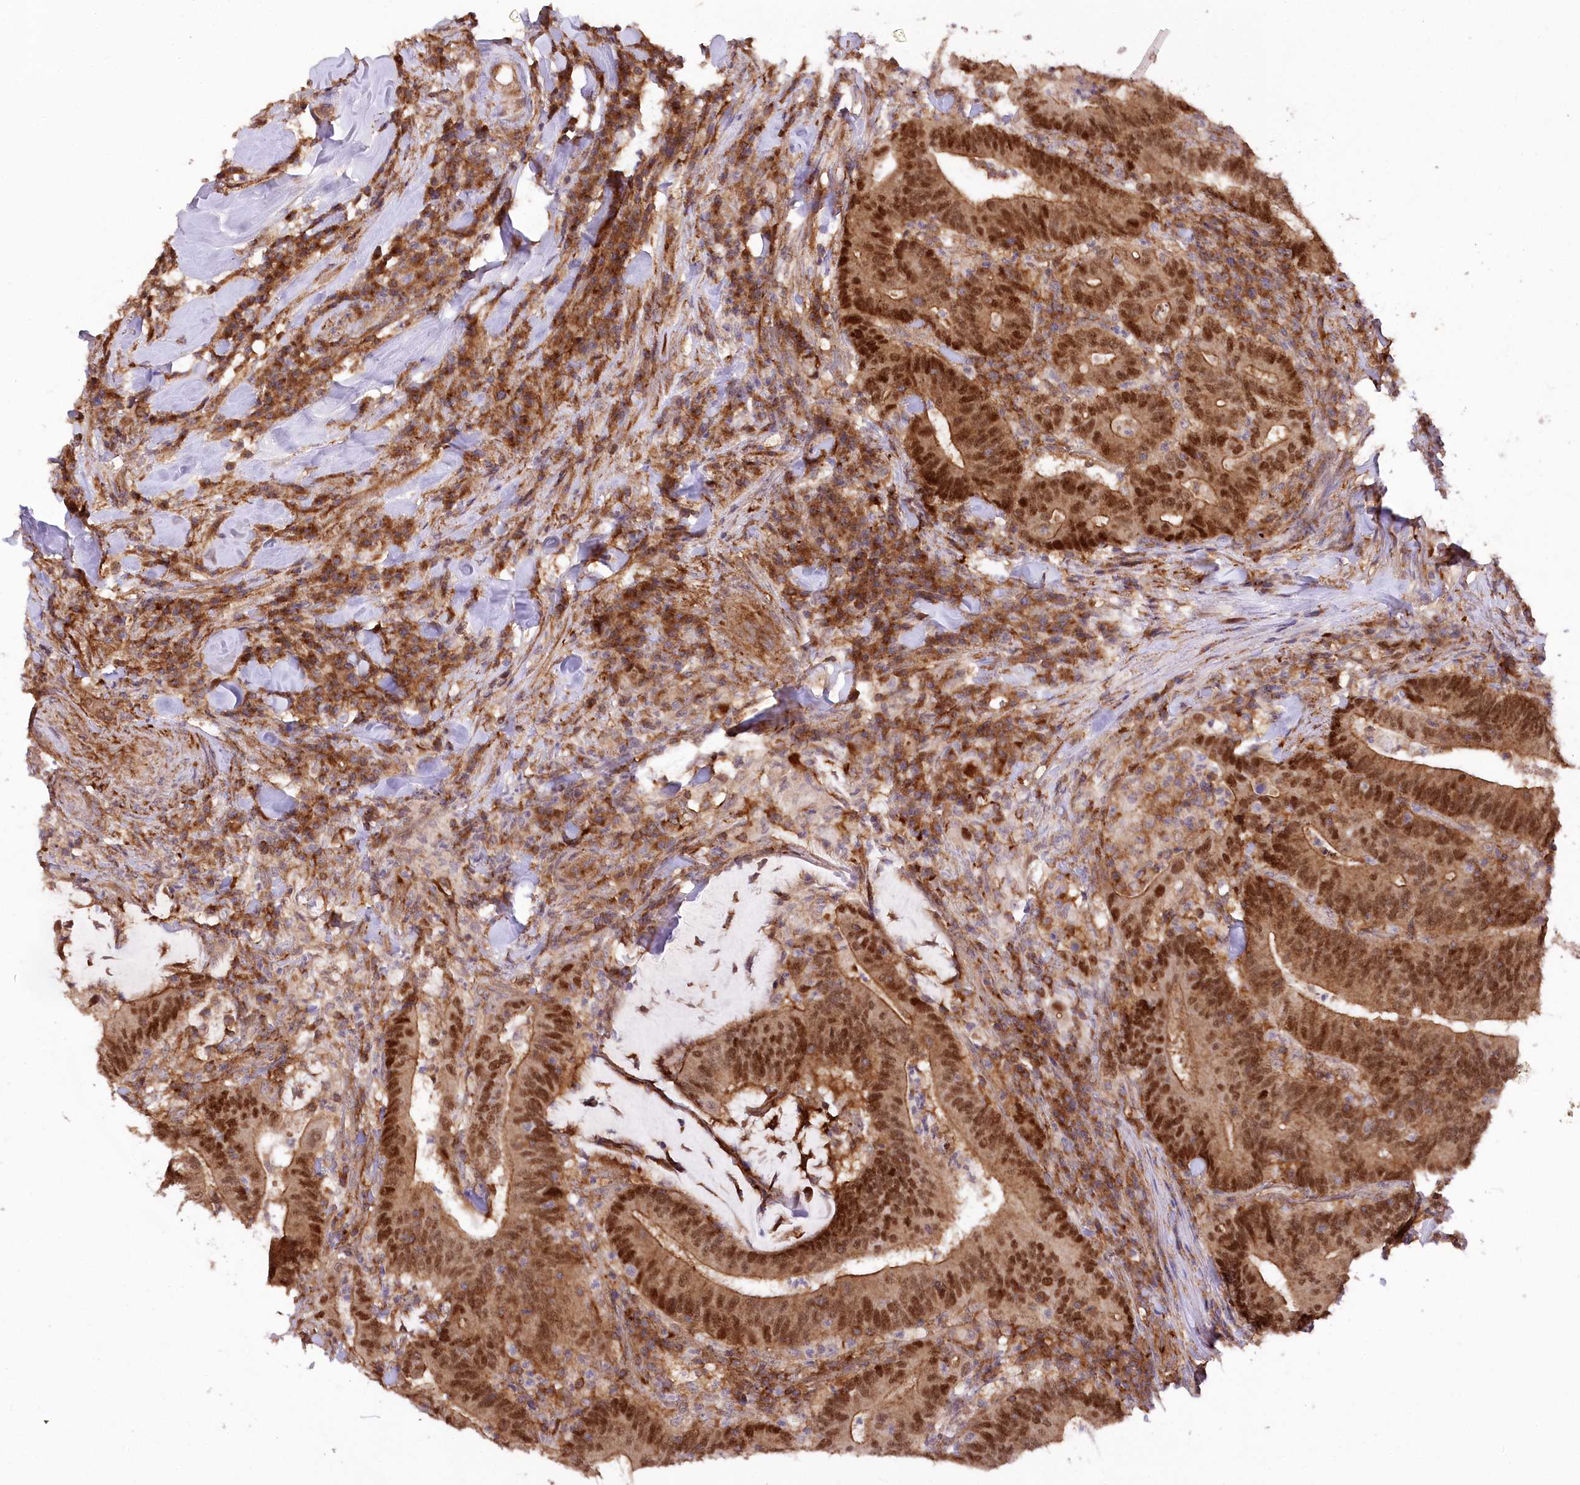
{"staining": {"intensity": "strong", "quantity": ">75%", "location": "cytoplasmic/membranous,nuclear"}, "tissue": "colorectal cancer", "cell_type": "Tumor cells", "image_type": "cancer", "snomed": [{"axis": "morphology", "description": "Adenocarcinoma, NOS"}, {"axis": "topography", "description": "Colon"}], "caption": "Approximately >75% of tumor cells in adenocarcinoma (colorectal) demonstrate strong cytoplasmic/membranous and nuclear protein positivity as visualized by brown immunohistochemical staining.", "gene": "CCDC91", "patient": {"sex": "female", "age": 66}}